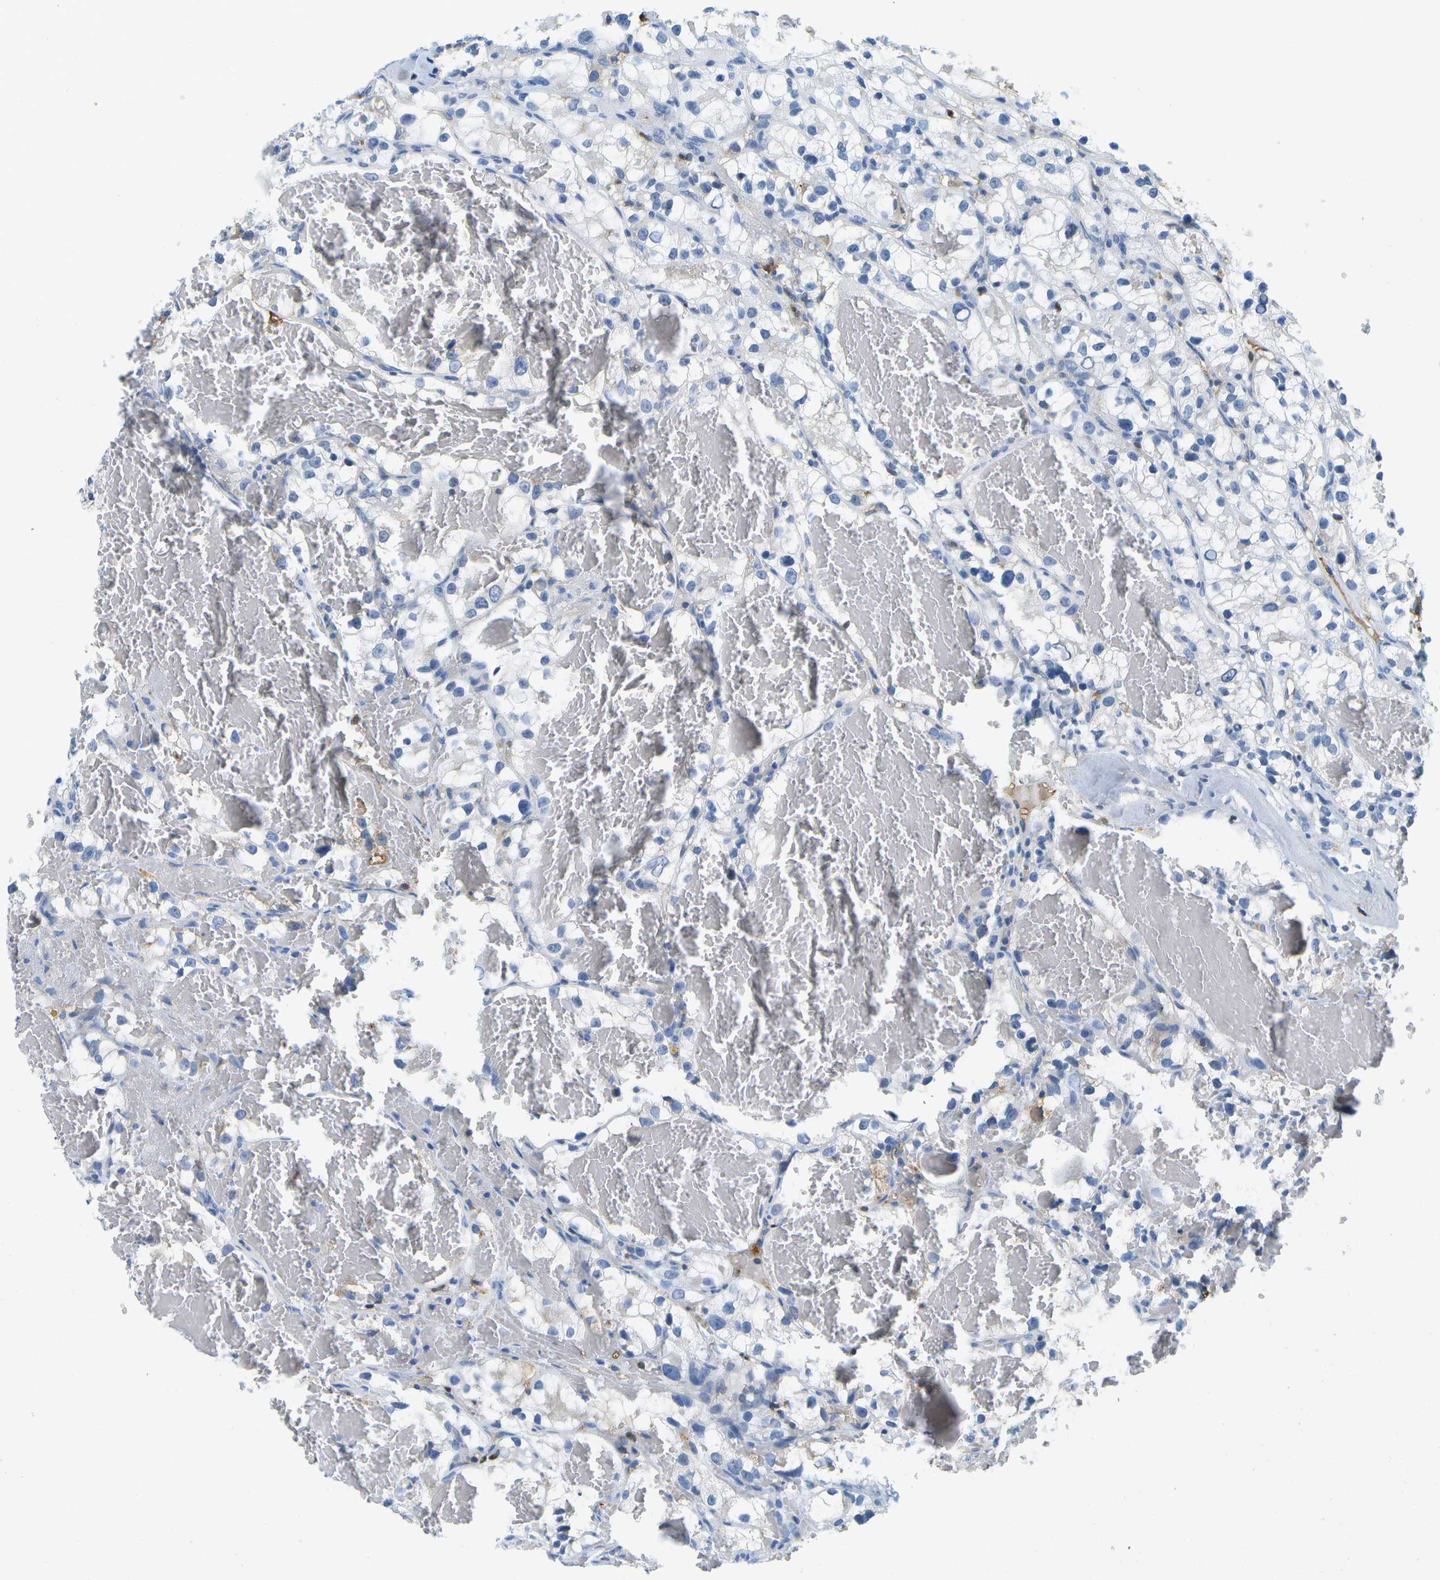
{"staining": {"intensity": "negative", "quantity": "none", "location": "none"}, "tissue": "renal cancer", "cell_type": "Tumor cells", "image_type": "cancer", "snomed": [{"axis": "morphology", "description": "Adenocarcinoma, NOS"}, {"axis": "topography", "description": "Kidney"}], "caption": "This is a image of IHC staining of adenocarcinoma (renal), which shows no expression in tumor cells.", "gene": "SERPINA1", "patient": {"sex": "female", "age": 57}}